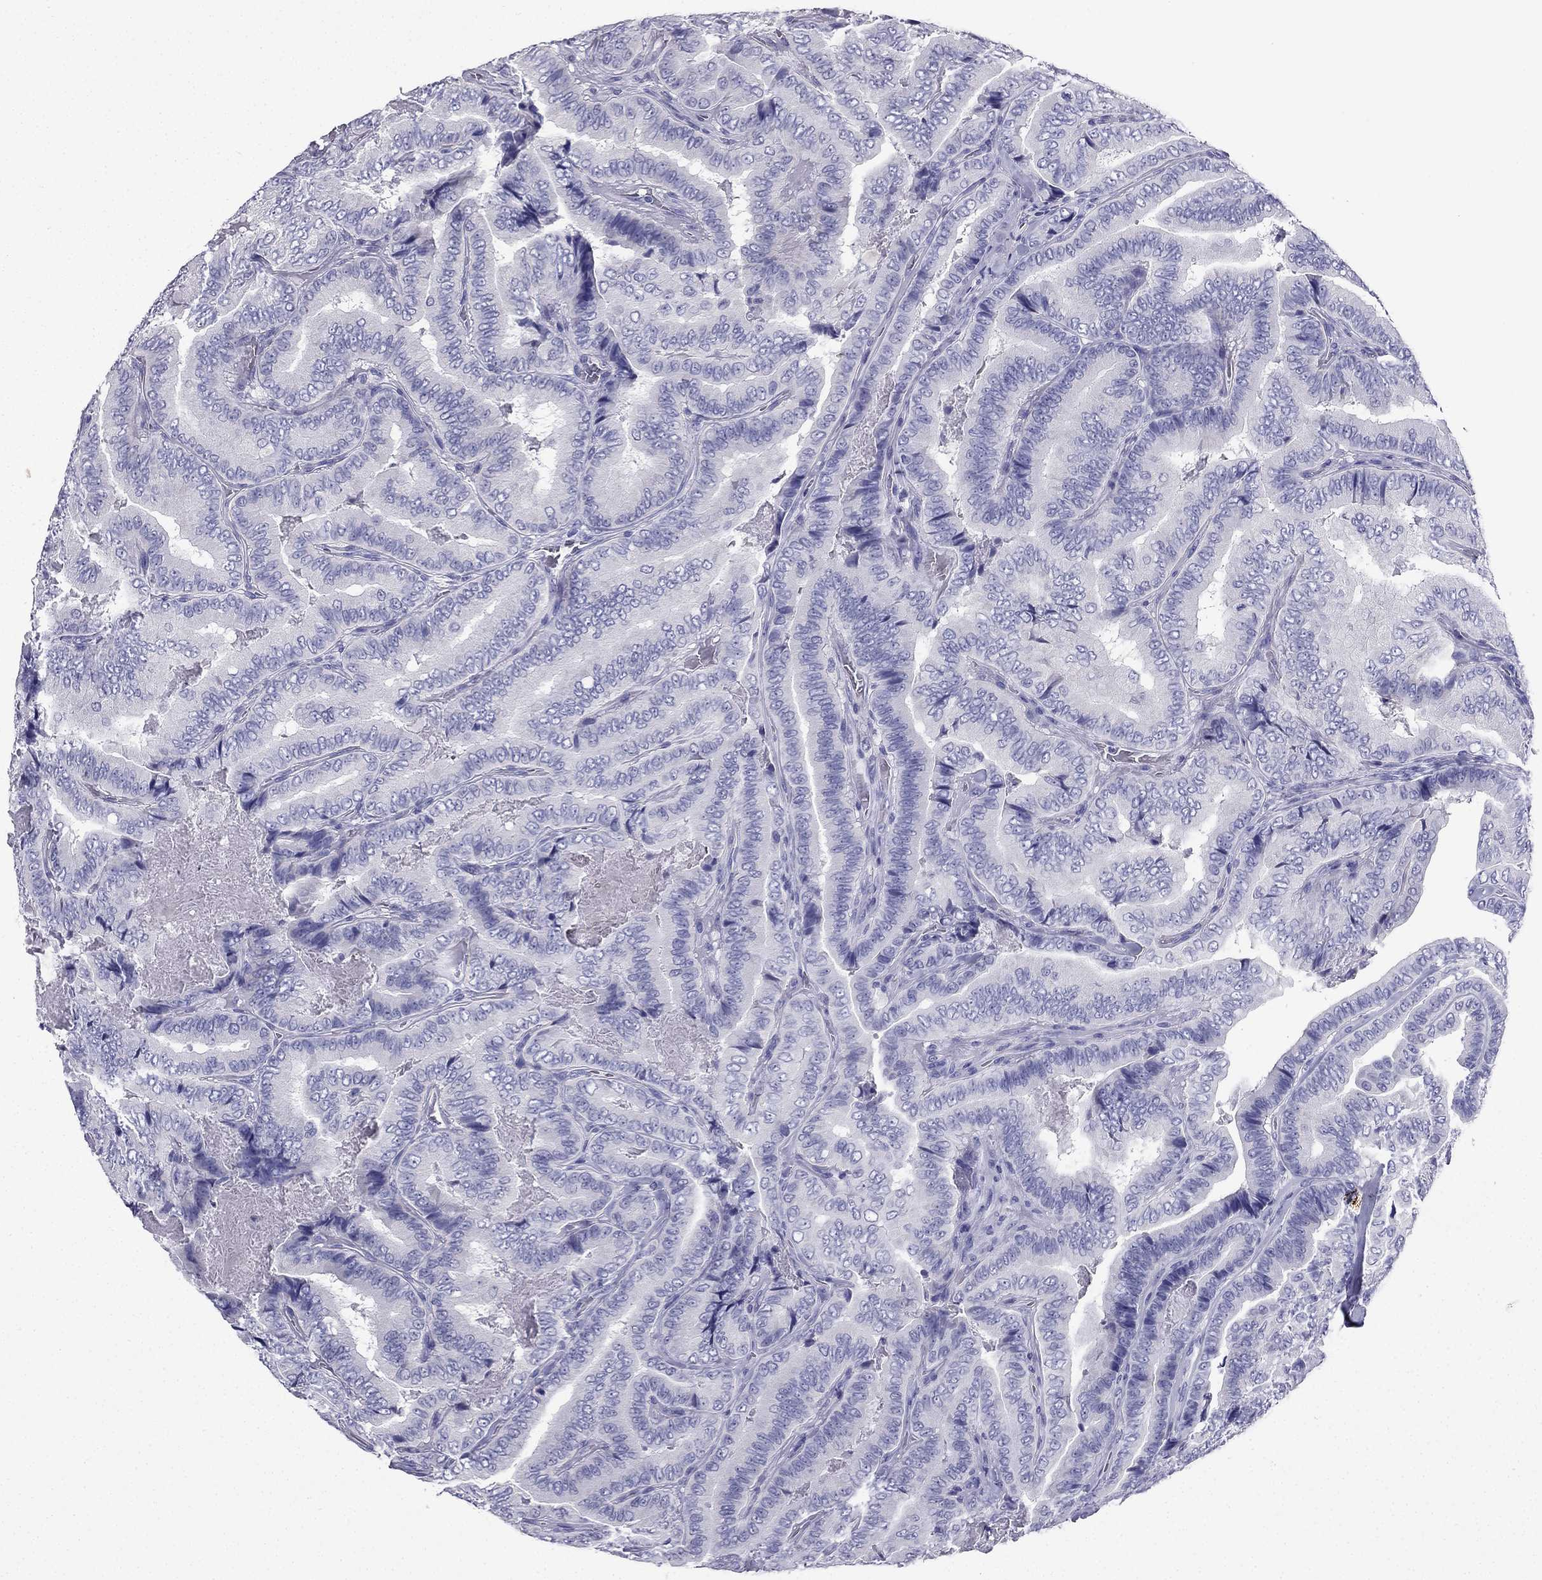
{"staining": {"intensity": "negative", "quantity": "none", "location": "none"}, "tissue": "thyroid cancer", "cell_type": "Tumor cells", "image_type": "cancer", "snomed": [{"axis": "morphology", "description": "Papillary adenocarcinoma, NOS"}, {"axis": "topography", "description": "Thyroid gland"}], "caption": "An image of thyroid cancer (papillary adenocarcinoma) stained for a protein shows no brown staining in tumor cells.", "gene": "NPTX1", "patient": {"sex": "male", "age": 61}}